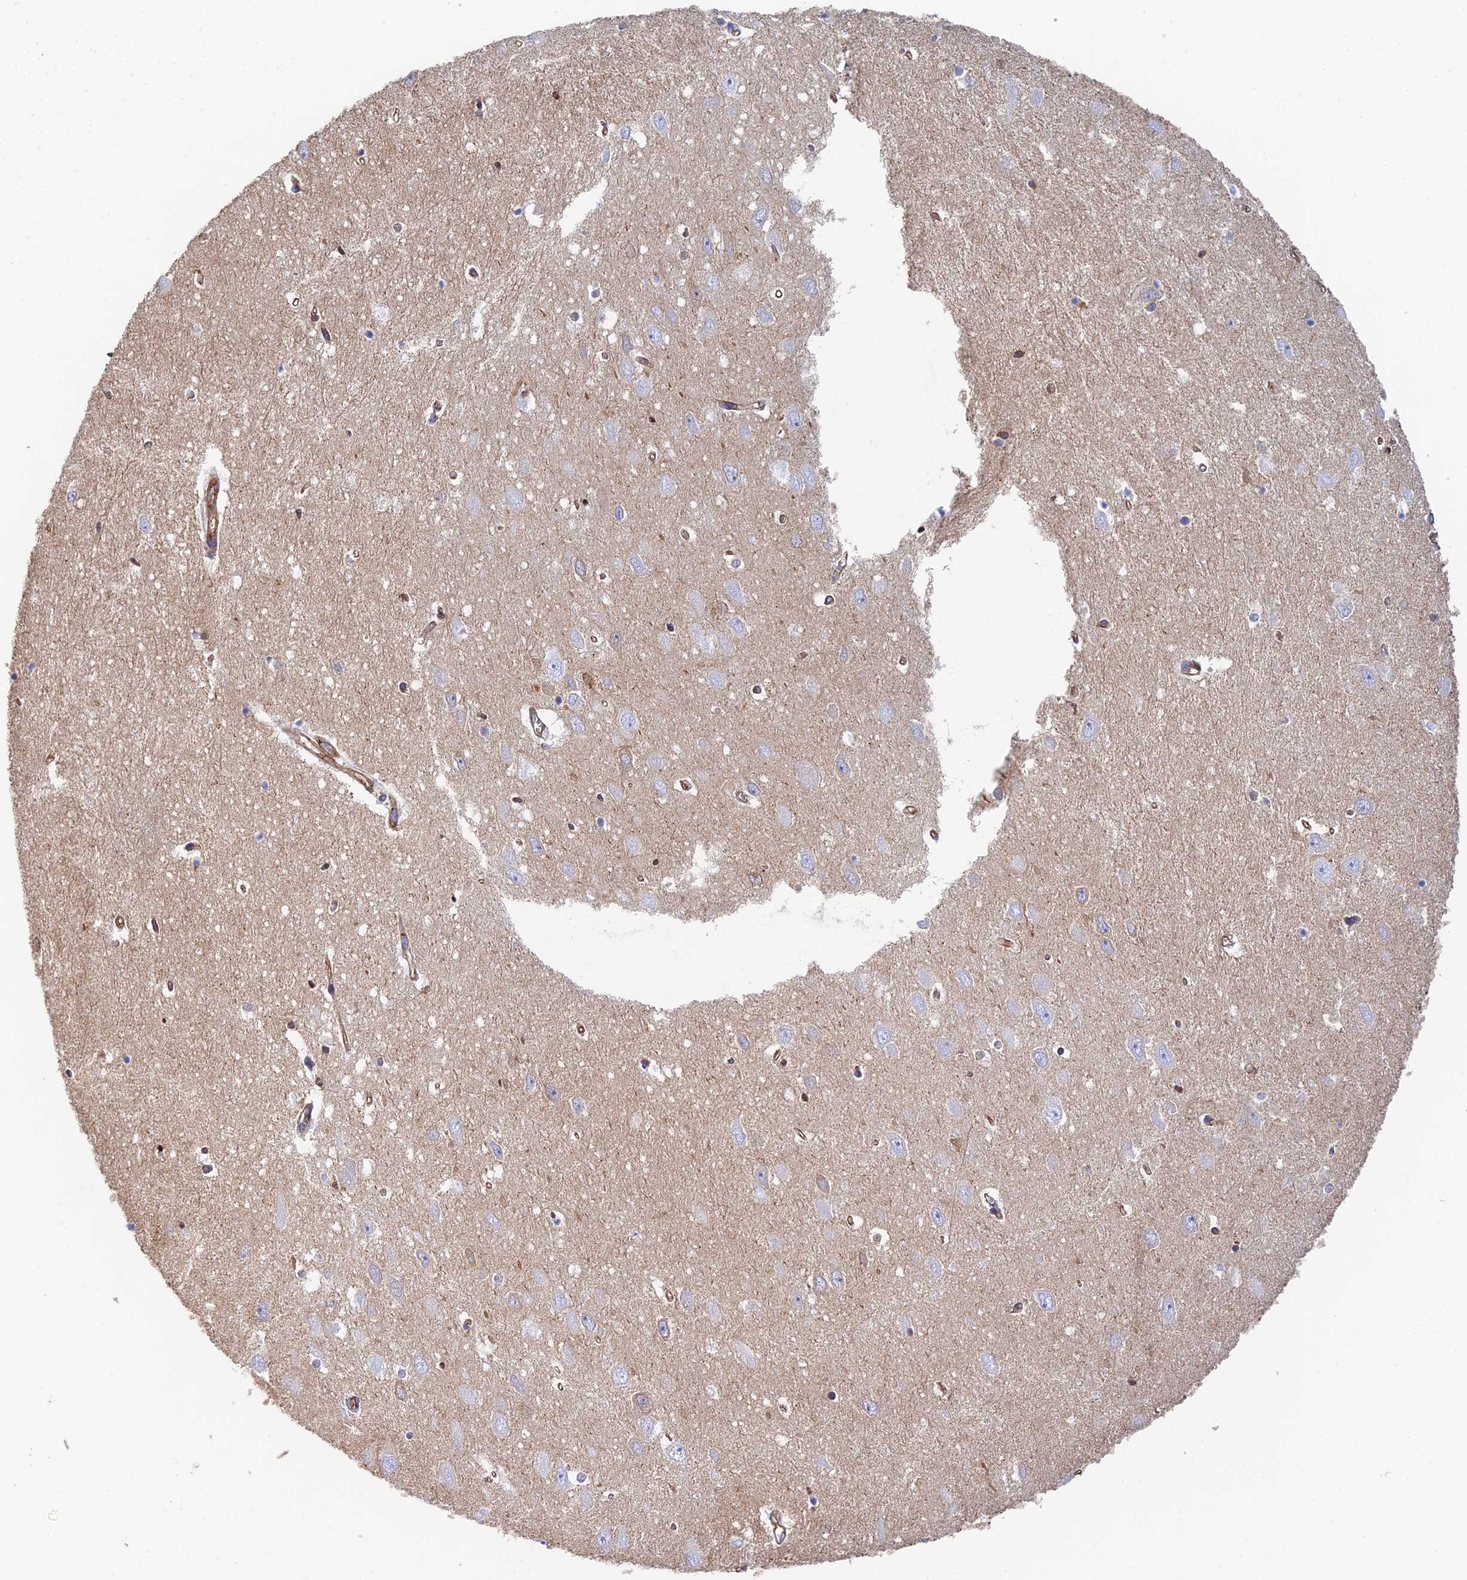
{"staining": {"intensity": "negative", "quantity": "none", "location": "none"}, "tissue": "hippocampus", "cell_type": "Glial cells", "image_type": "normal", "snomed": [{"axis": "morphology", "description": "Normal tissue, NOS"}, {"axis": "topography", "description": "Hippocampus"}], "caption": "Glial cells show no significant positivity in normal hippocampus. (IHC, brightfield microscopy, high magnification).", "gene": "DCTN2", "patient": {"sex": "female", "age": 64}}